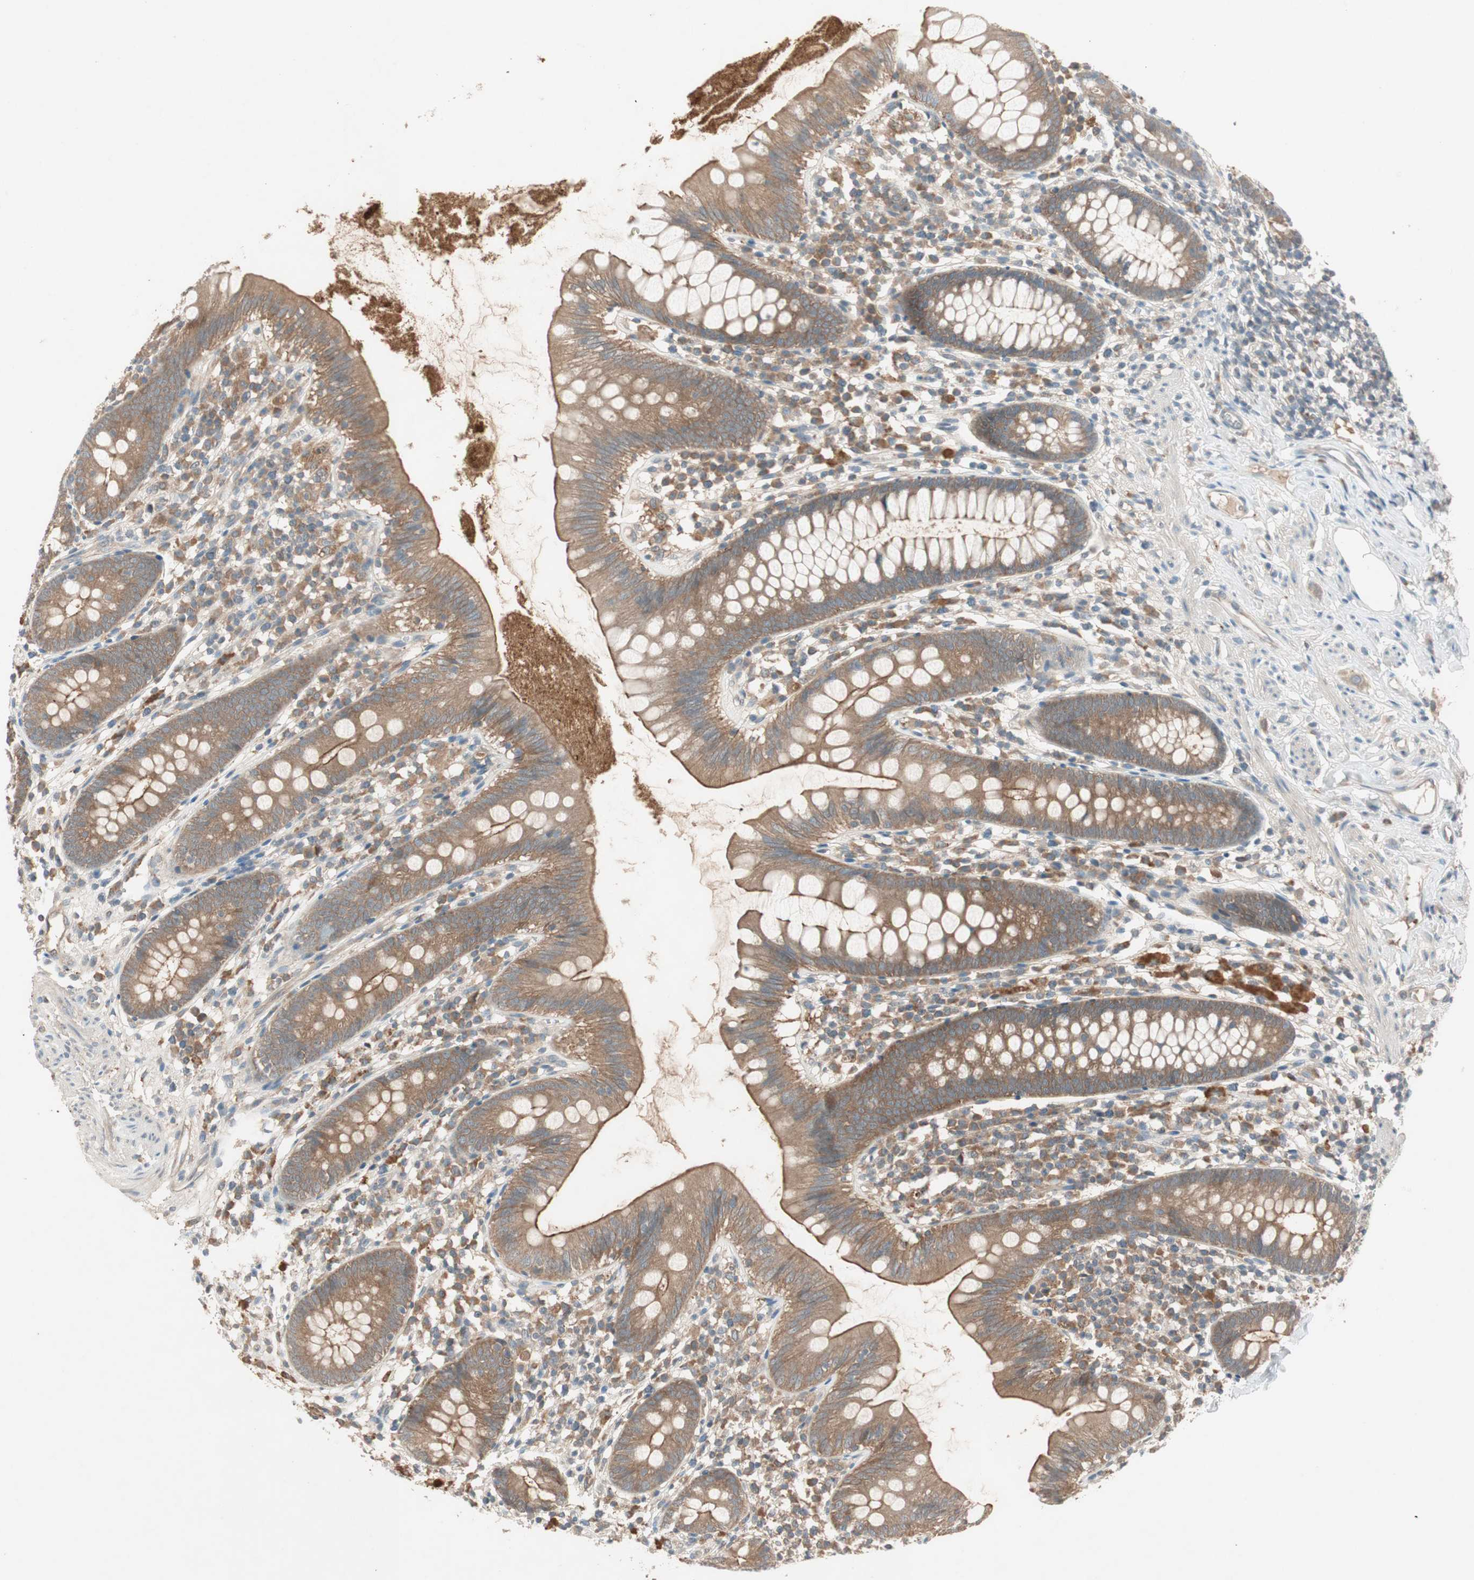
{"staining": {"intensity": "moderate", "quantity": ">75%", "location": "cytoplasmic/membranous"}, "tissue": "appendix", "cell_type": "Glandular cells", "image_type": "normal", "snomed": [{"axis": "morphology", "description": "Normal tissue, NOS"}, {"axis": "topography", "description": "Appendix"}], "caption": "A micrograph of appendix stained for a protein exhibits moderate cytoplasmic/membranous brown staining in glandular cells. (DAB (3,3'-diaminobenzidine) IHC, brown staining for protein, blue staining for nuclei).", "gene": "NCLN", "patient": {"sex": "male", "age": 52}}